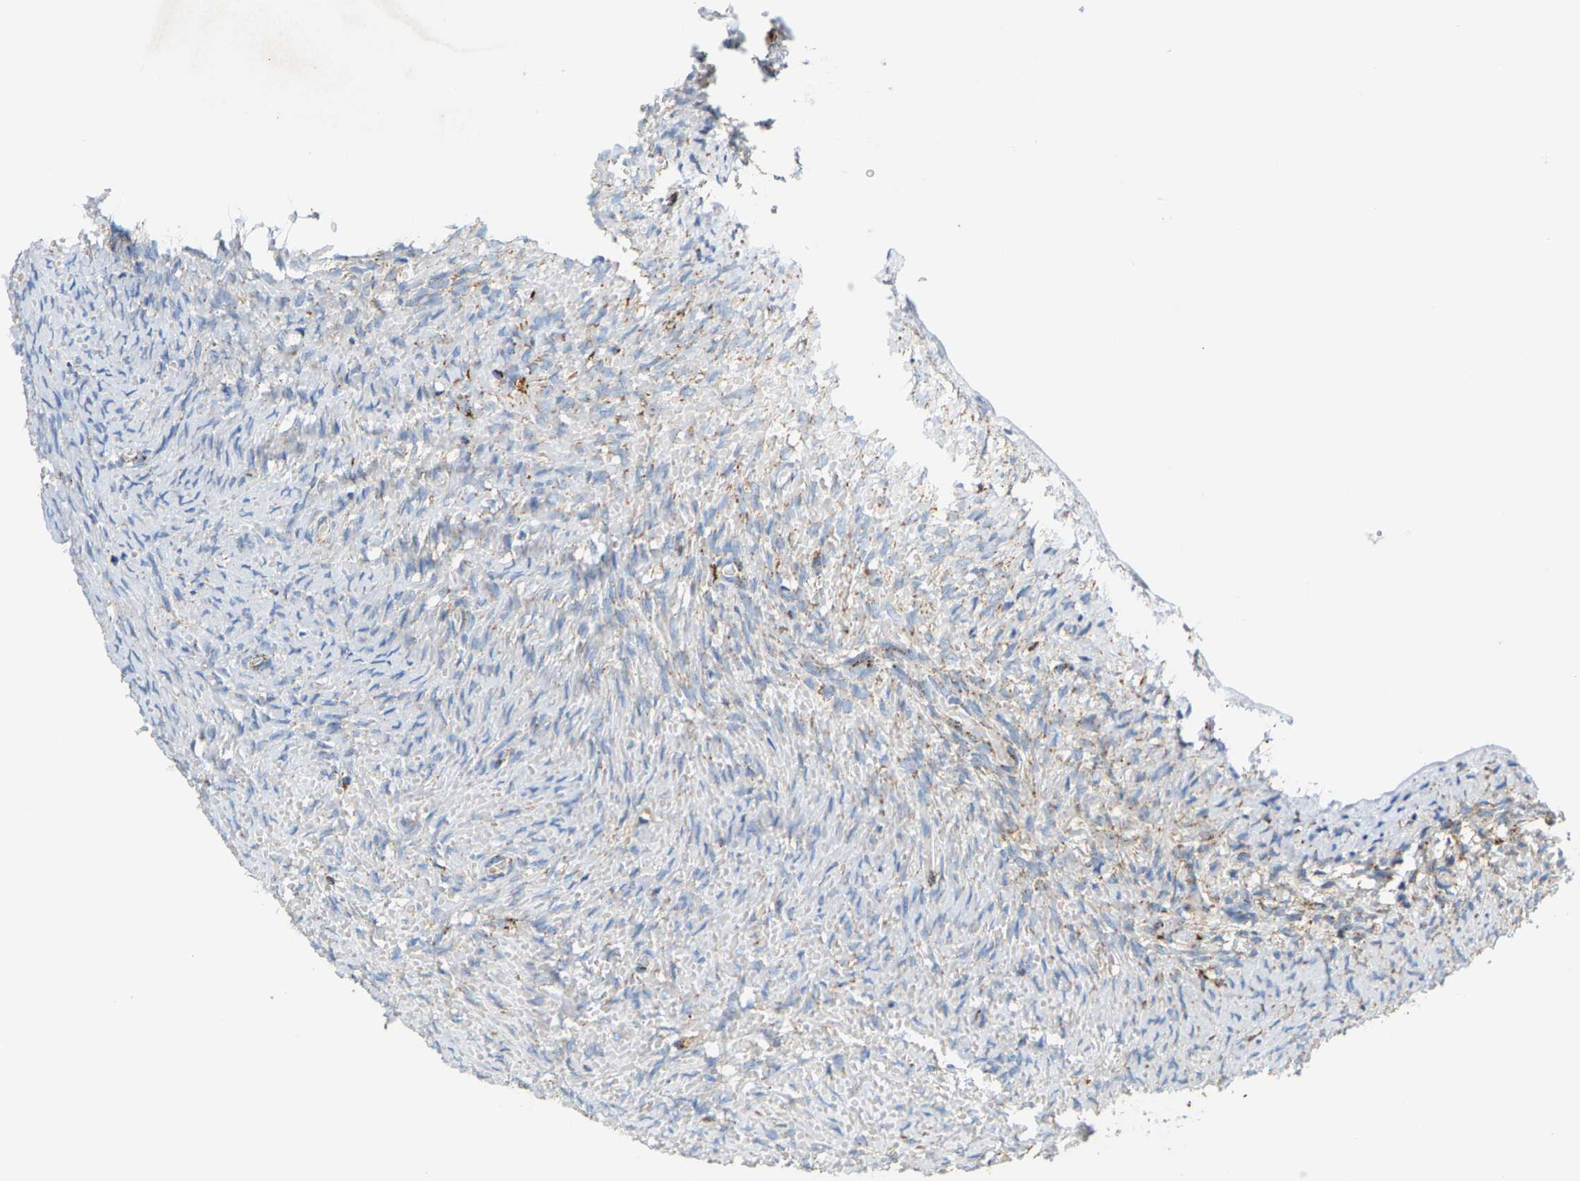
{"staining": {"intensity": "negative", "quantity": "none", "location": "none"}, "tissue": "ovary", "cell_type": "Ovarian stroma cells", "image_type": "normal", "snomed": [{"axis": "morphology", "description": "Normal tissue, NOS"}, {"axis": "topography", "description": "Ovary"}], "caption": "Protein analysis of normal ovary exhibits no significant positivity in ovarian stroma cells. The staining is performed using DAB brown chromogen with nuclei counter-stained in using hematoxylin.", "gene": "SHMT2", "patient": {"sex": "female", "age": 27}}